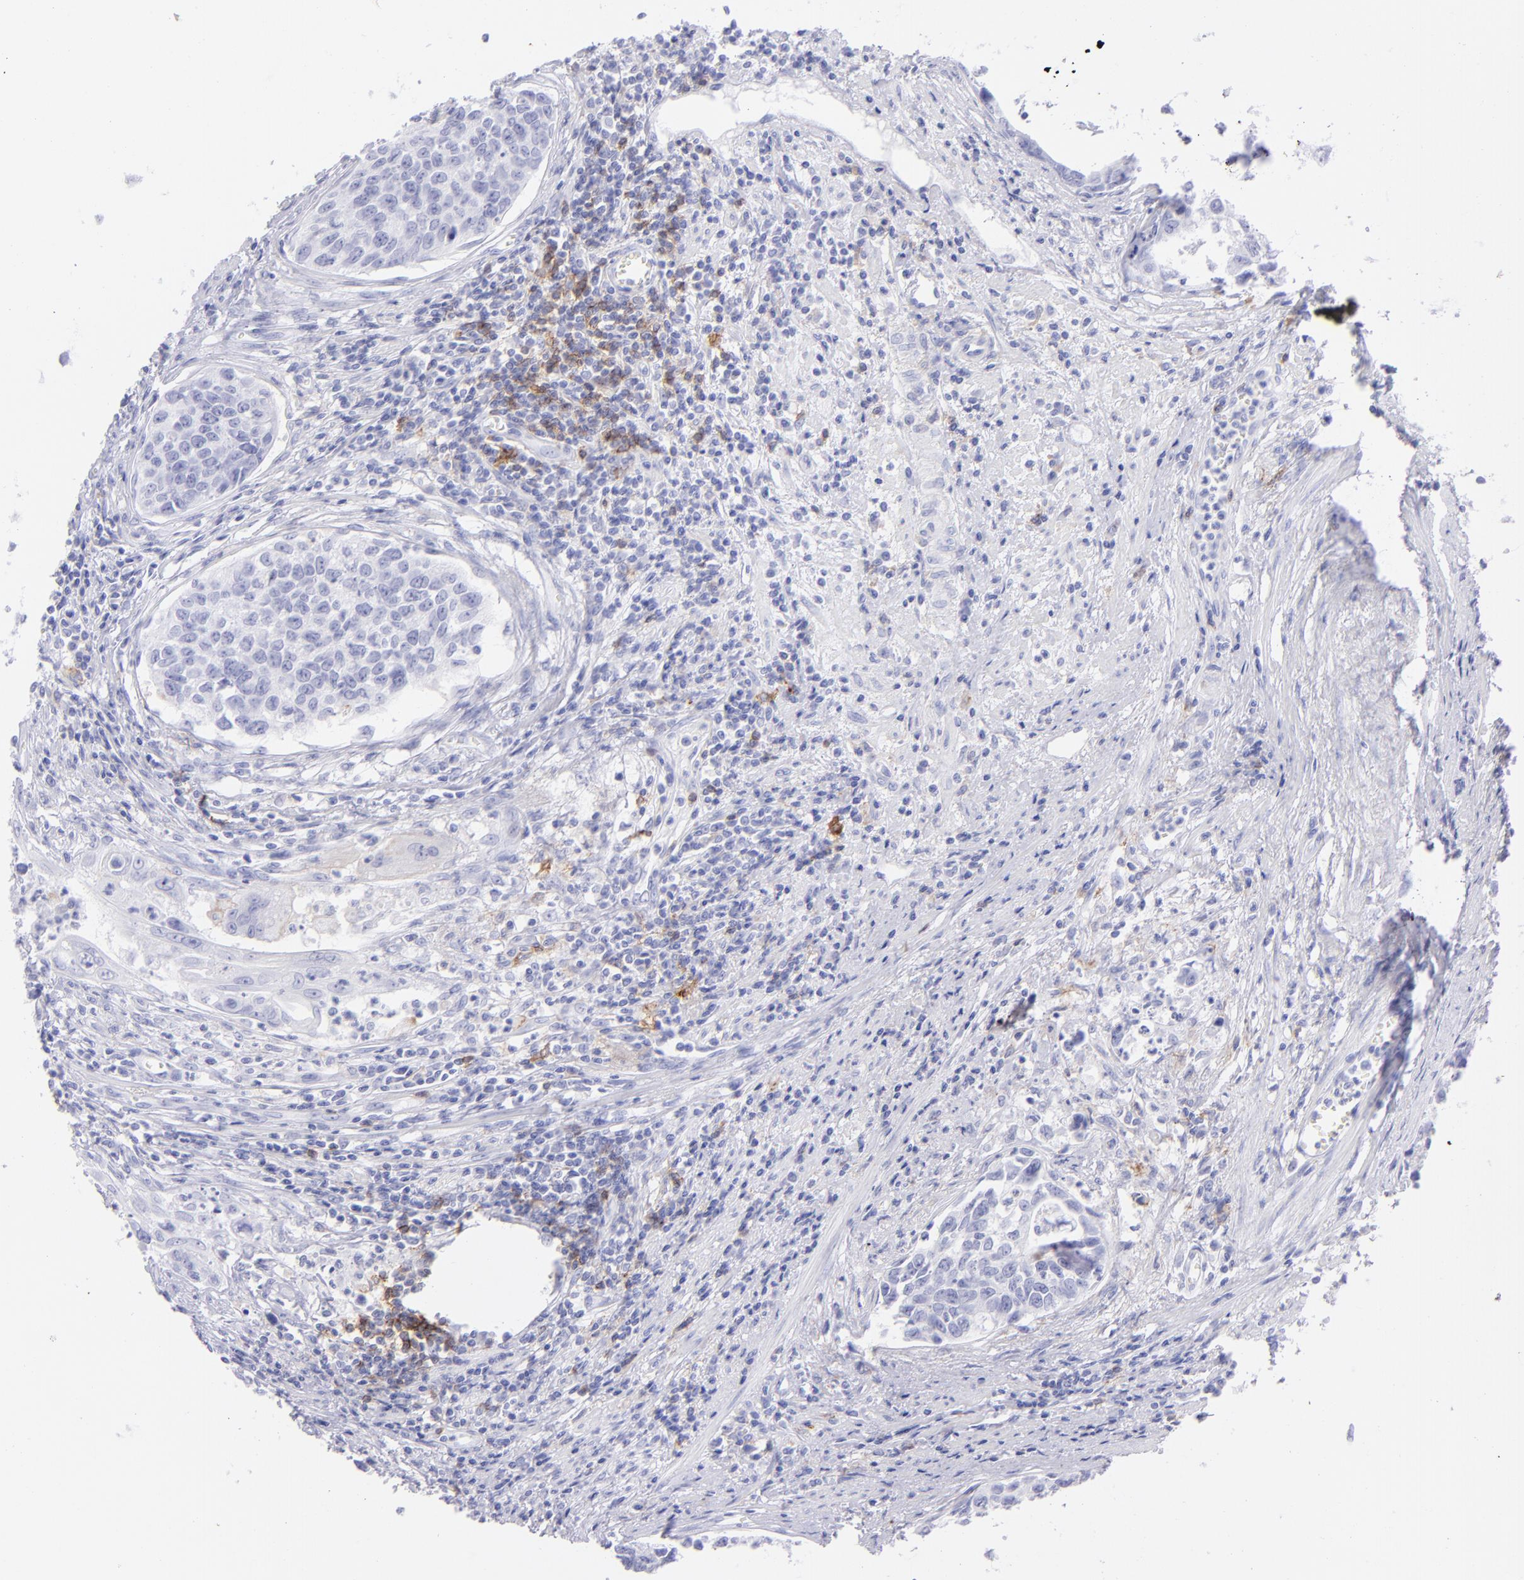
{"staining": {"intensity": "negative", "quantity": "none", "location": "none"}, "tissue": "urothelial cancer", "cell_type": "Tumor cells", "image_type": "cancer", "snomed": [{"axis": "morphology", "description": "Urothelial carcinoma, High grade"}, {"axis": "topography", "description": "Urinary bladder"}], "caption": "IHC micrograph of neoplastic tissue: human urothelial cancer stained with DAB (3,3'-diaminobenzidine) displays no significant protein expression in tumor cells.", "gene": "CD72", "patient": {"sex": "male", "age": 81}}